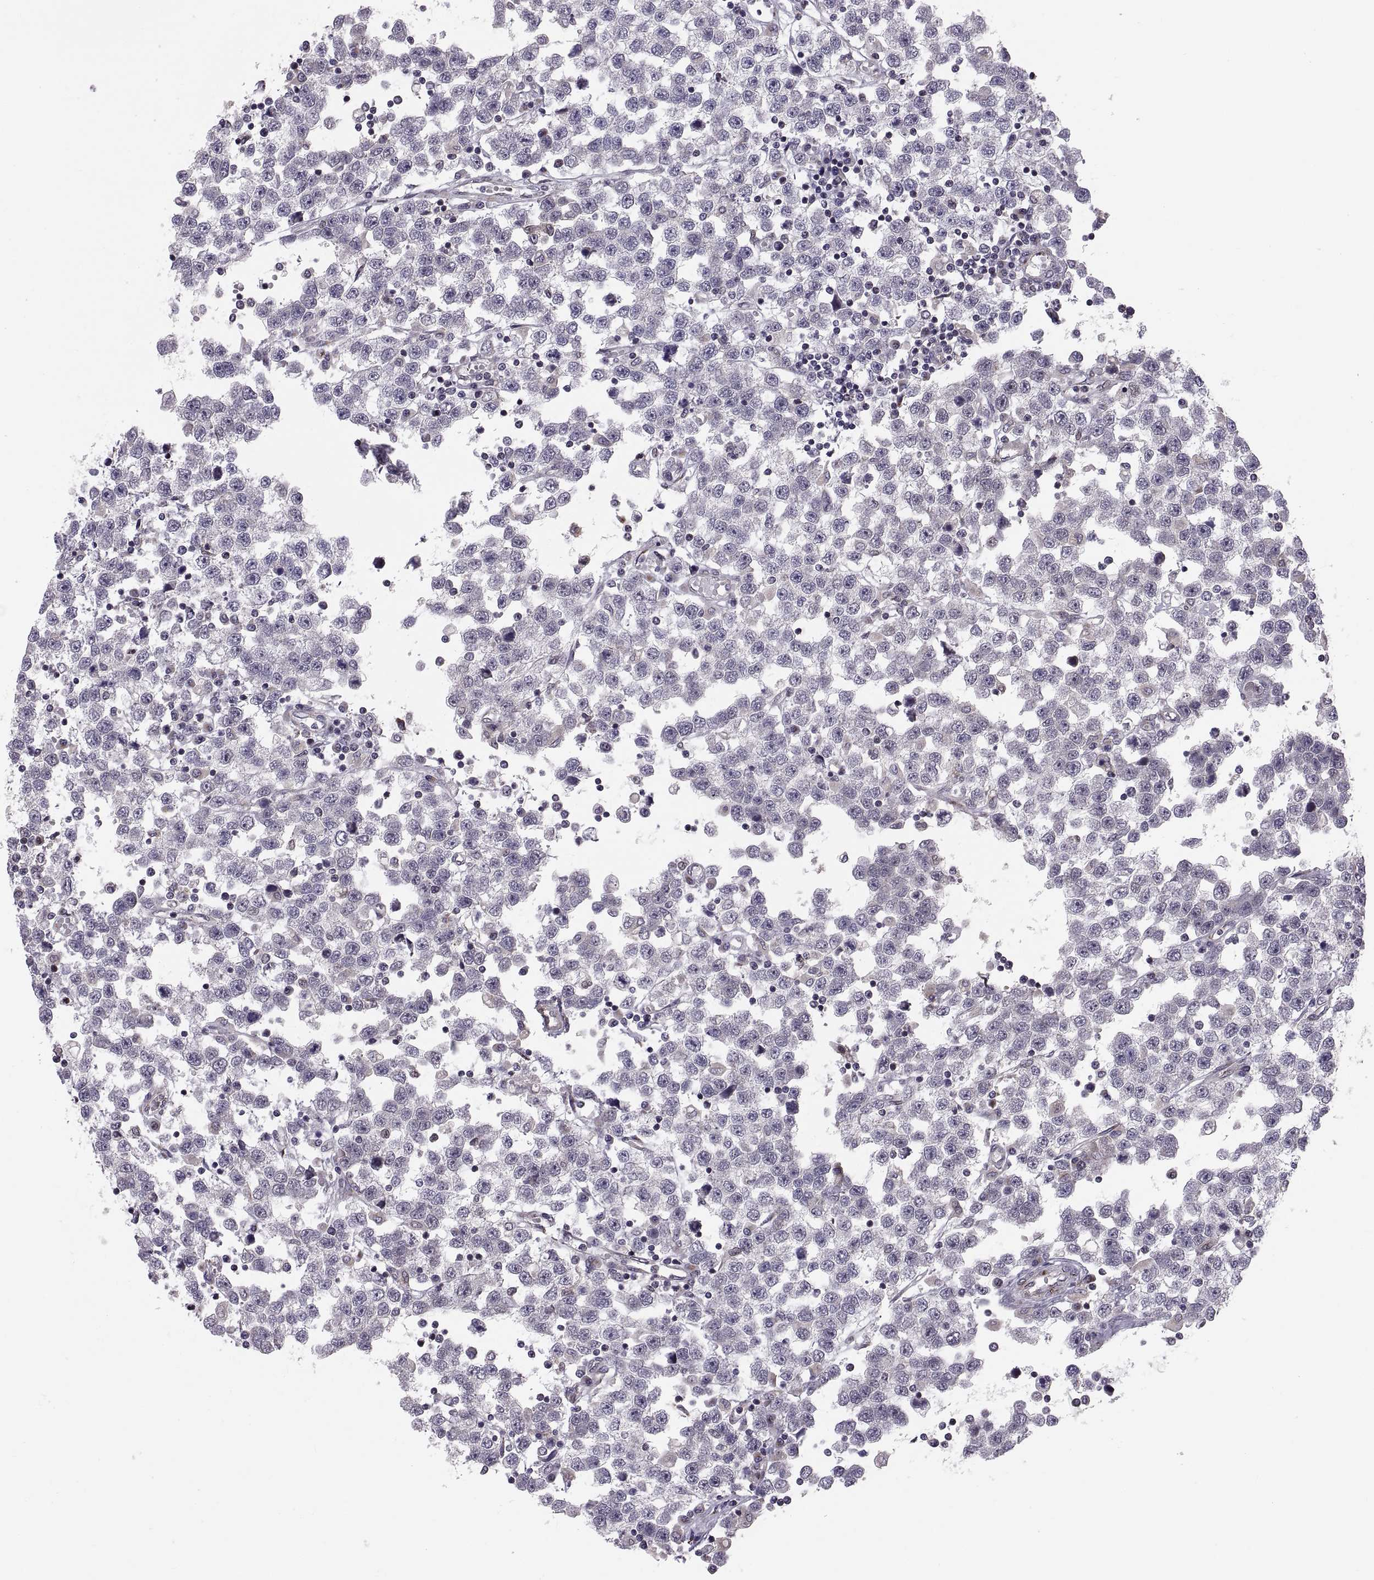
{"staining": {"intensity": "negative", "quantity": "none", "location": "none"}, "tissue": "testis cancer", "cell_type": "Tumor cells", "image_type": "cancer", "snomed": [{"axis": "morphology", "description": "Seminoma, NOS"}, {"axis": "topography", "description": "Testis"}], "caption": "This is a photomicrograph of immunohistochemistry staining of testis seminoma, which shows no positivity in tumor cells.", "gene": "TESC", "patient": {"sex": "male", "age": 34}}